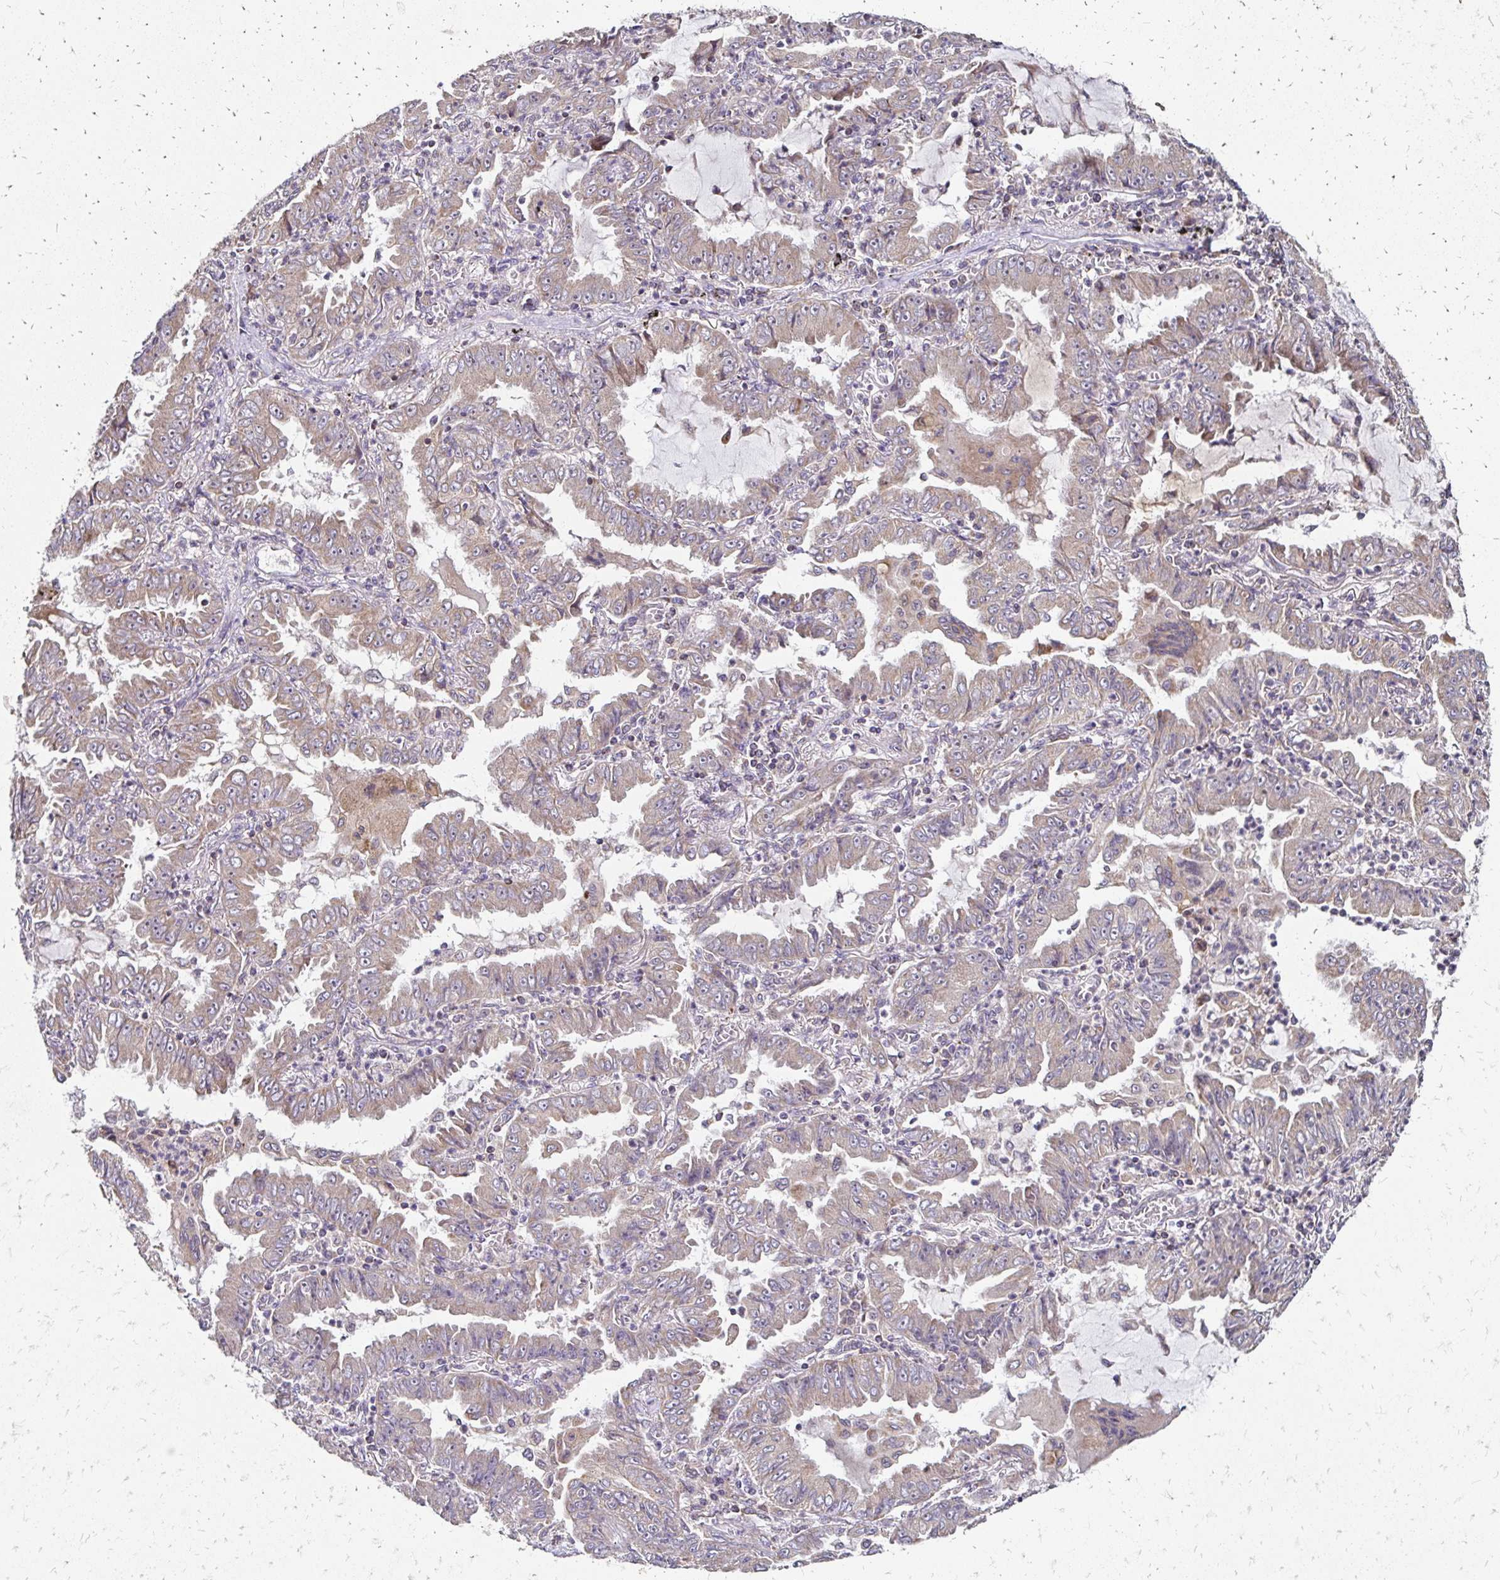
{"staining": {"intensity": "weak", "quantity": "25%-75%", "location": "cytoplasmic/membranous"}, "tissue": "lung cancer", "cell_type": "Tumor cells", "image_type": "cancer", "snomed": [{"axis": "morphology", "description": "Adenocarcinoma, NOS"}, {"axis": "topography", "description": "Lung"}], "caption": "A histopathology image of human adenocarcinoma (lung) stained for a protein exhibits weak cytoplasmic/membranous brown staining in tumor cells.", "gene": "ZW10", "patient": {"sex": "female", "age": 52}}